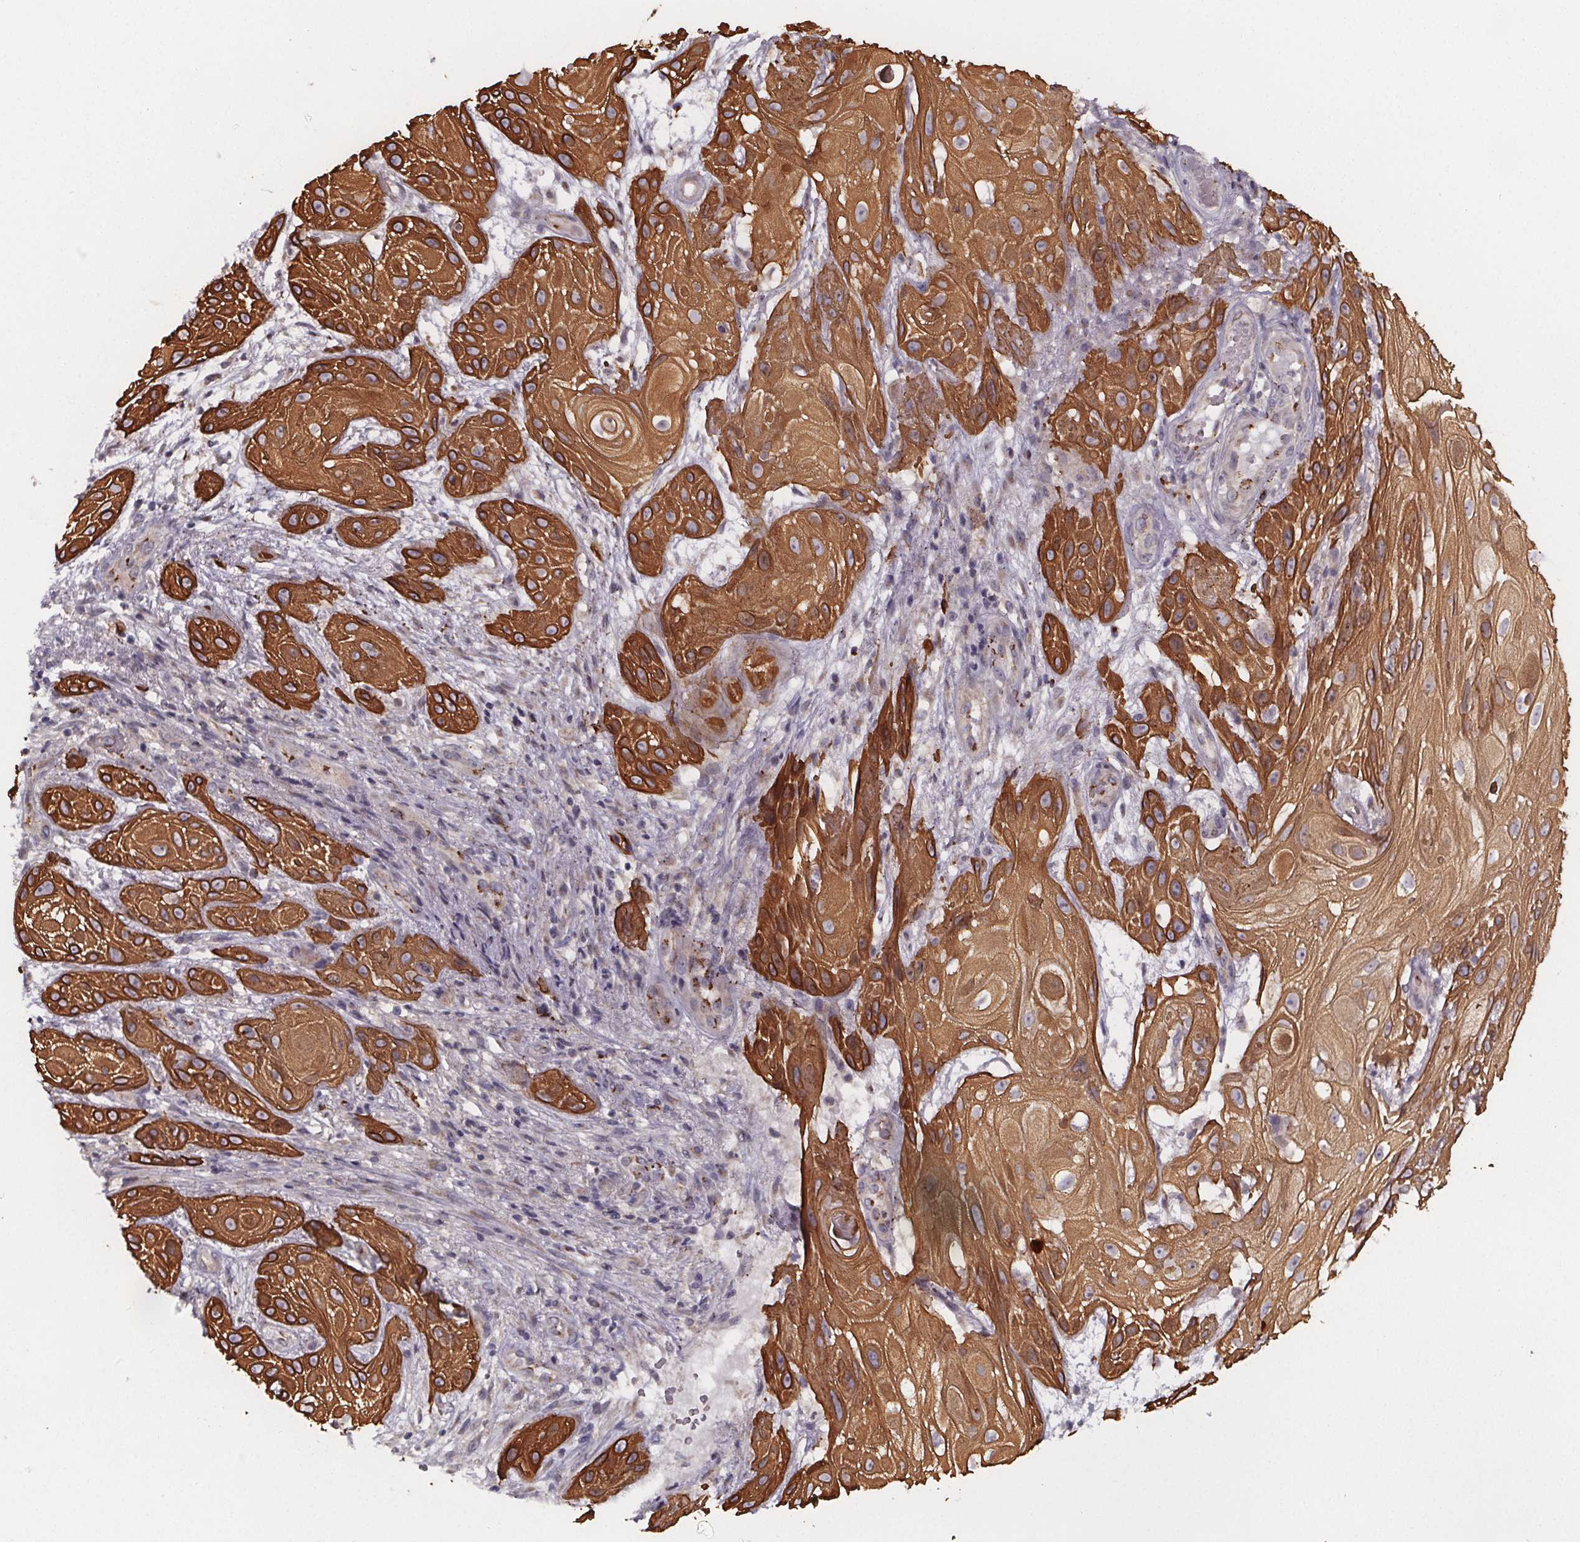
{"staining": {"intensity": "strong", "quantity": ">75%", "location": "cytoplasmic/membranous"}, "tissue": "skin cancer", "cell_type": "Tumor cells", "image_type": "cancer", "snomed": [{"axis": "morphology", "description": "Squamous cell carcinoma, NOS"}, {"axis": "topography", "description": "Skin"}], "caption": "A micrograph showing strong cytoplasmic/membranous staining in about >75% of tumor cells in skin cancer (squamous cell carcinoma), as visualized by brown immunohistochemical staining.", "gene": "NDST1", "patient": {"sex": "male", "age": 62}}